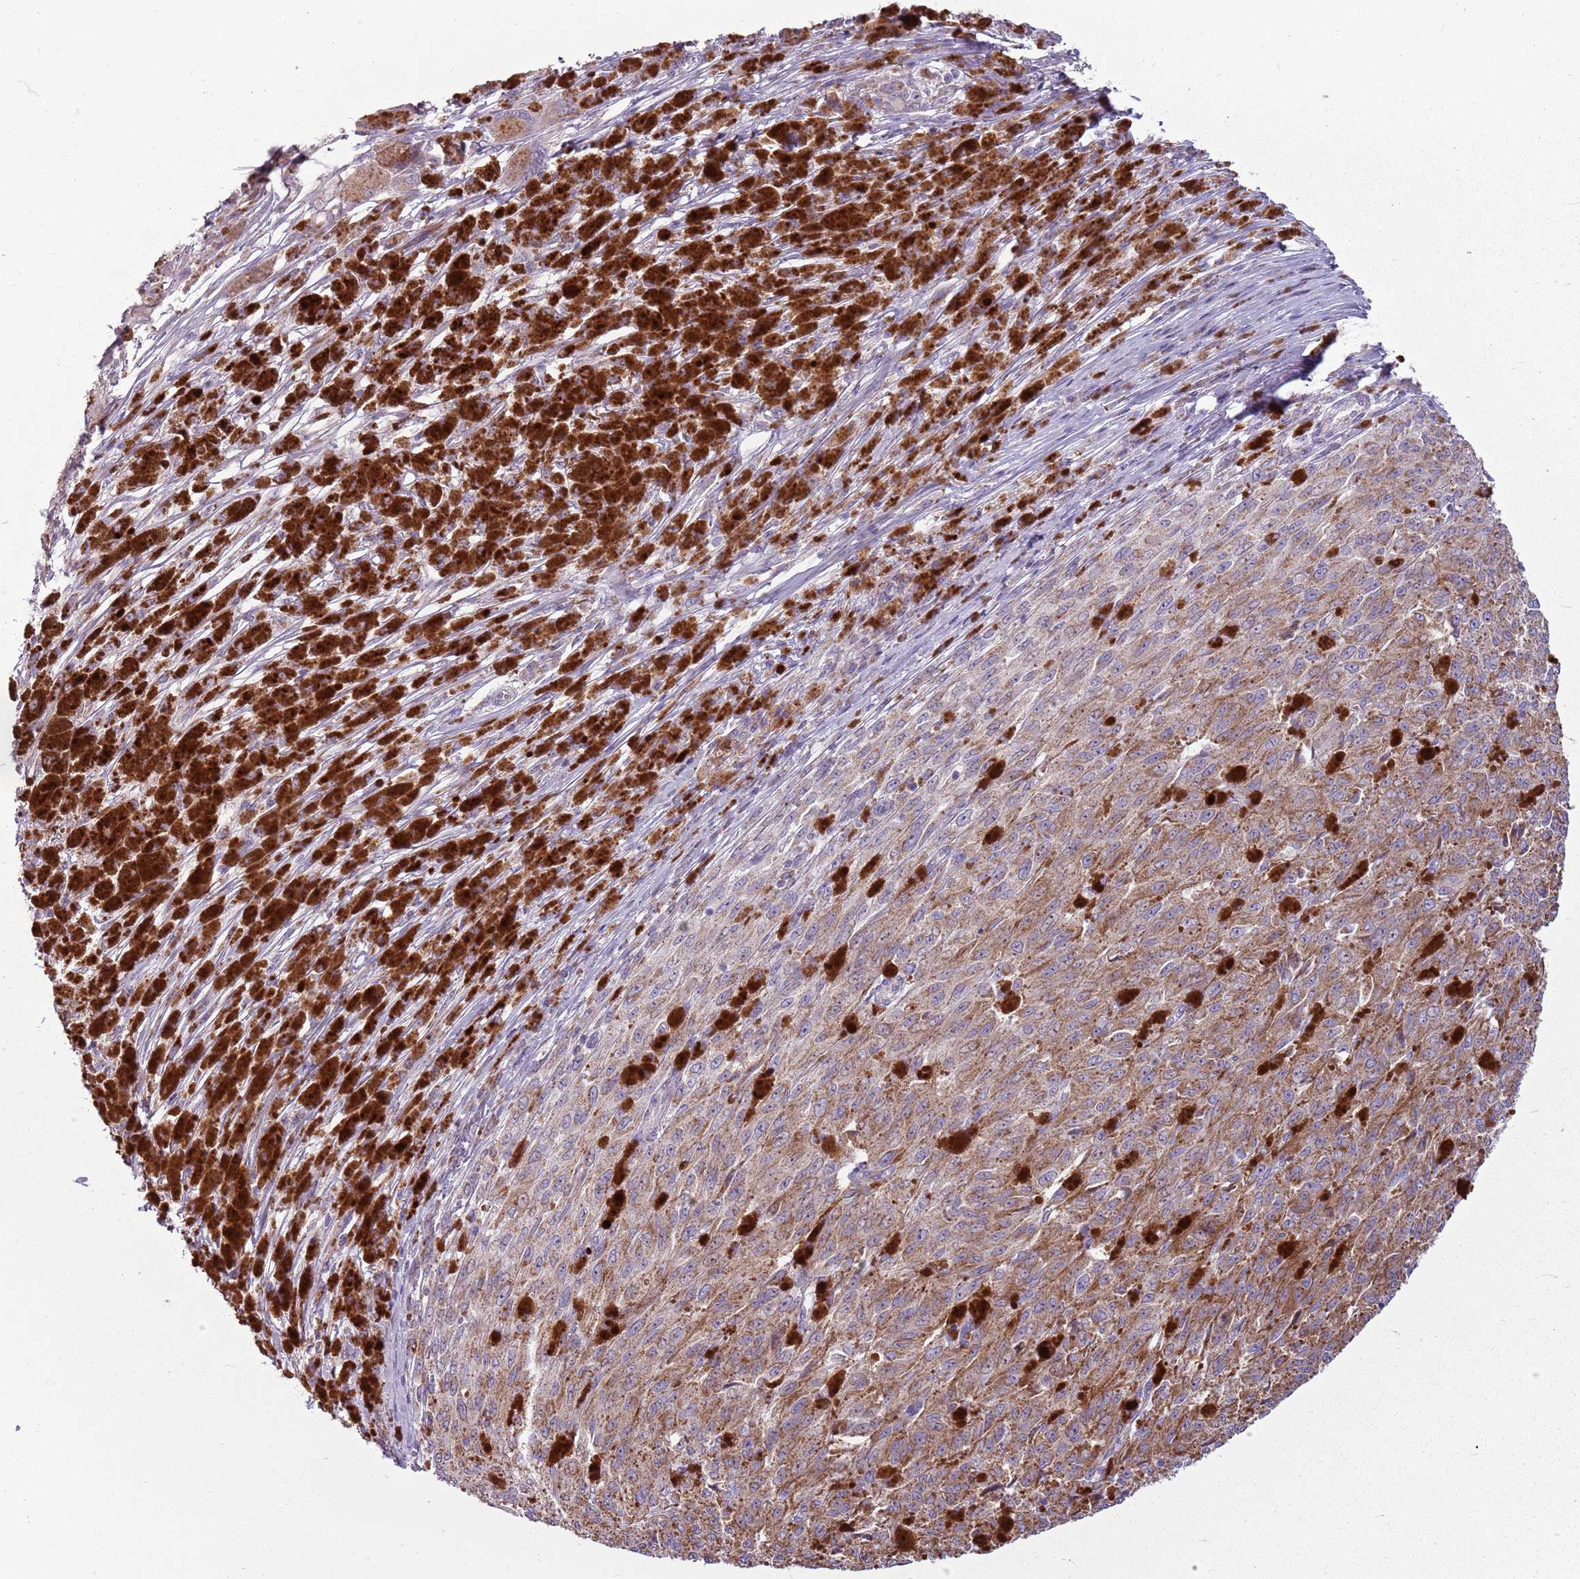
{"staining": {"intensity": "moderate", "quantity": ">75%", "location": "cytoplasmic/membranous"}, "tissue": "melanoma", "cell_type": "Tumor cells", "image_type": "cancer", "snomed": [{"axis": "morphology", "description": "Malignant melanoma, NOS"}, {"axis": "topography", "description": "Skin"}], "caption": "This histopathology image displays immunohistochemistry staining of melanoma, with medium moderate cytoplasmic/membranous positivity in approximately >75% of tumor cells.", "gene": "ZNF530", "patient": {"sex": "female", "age": 52}}